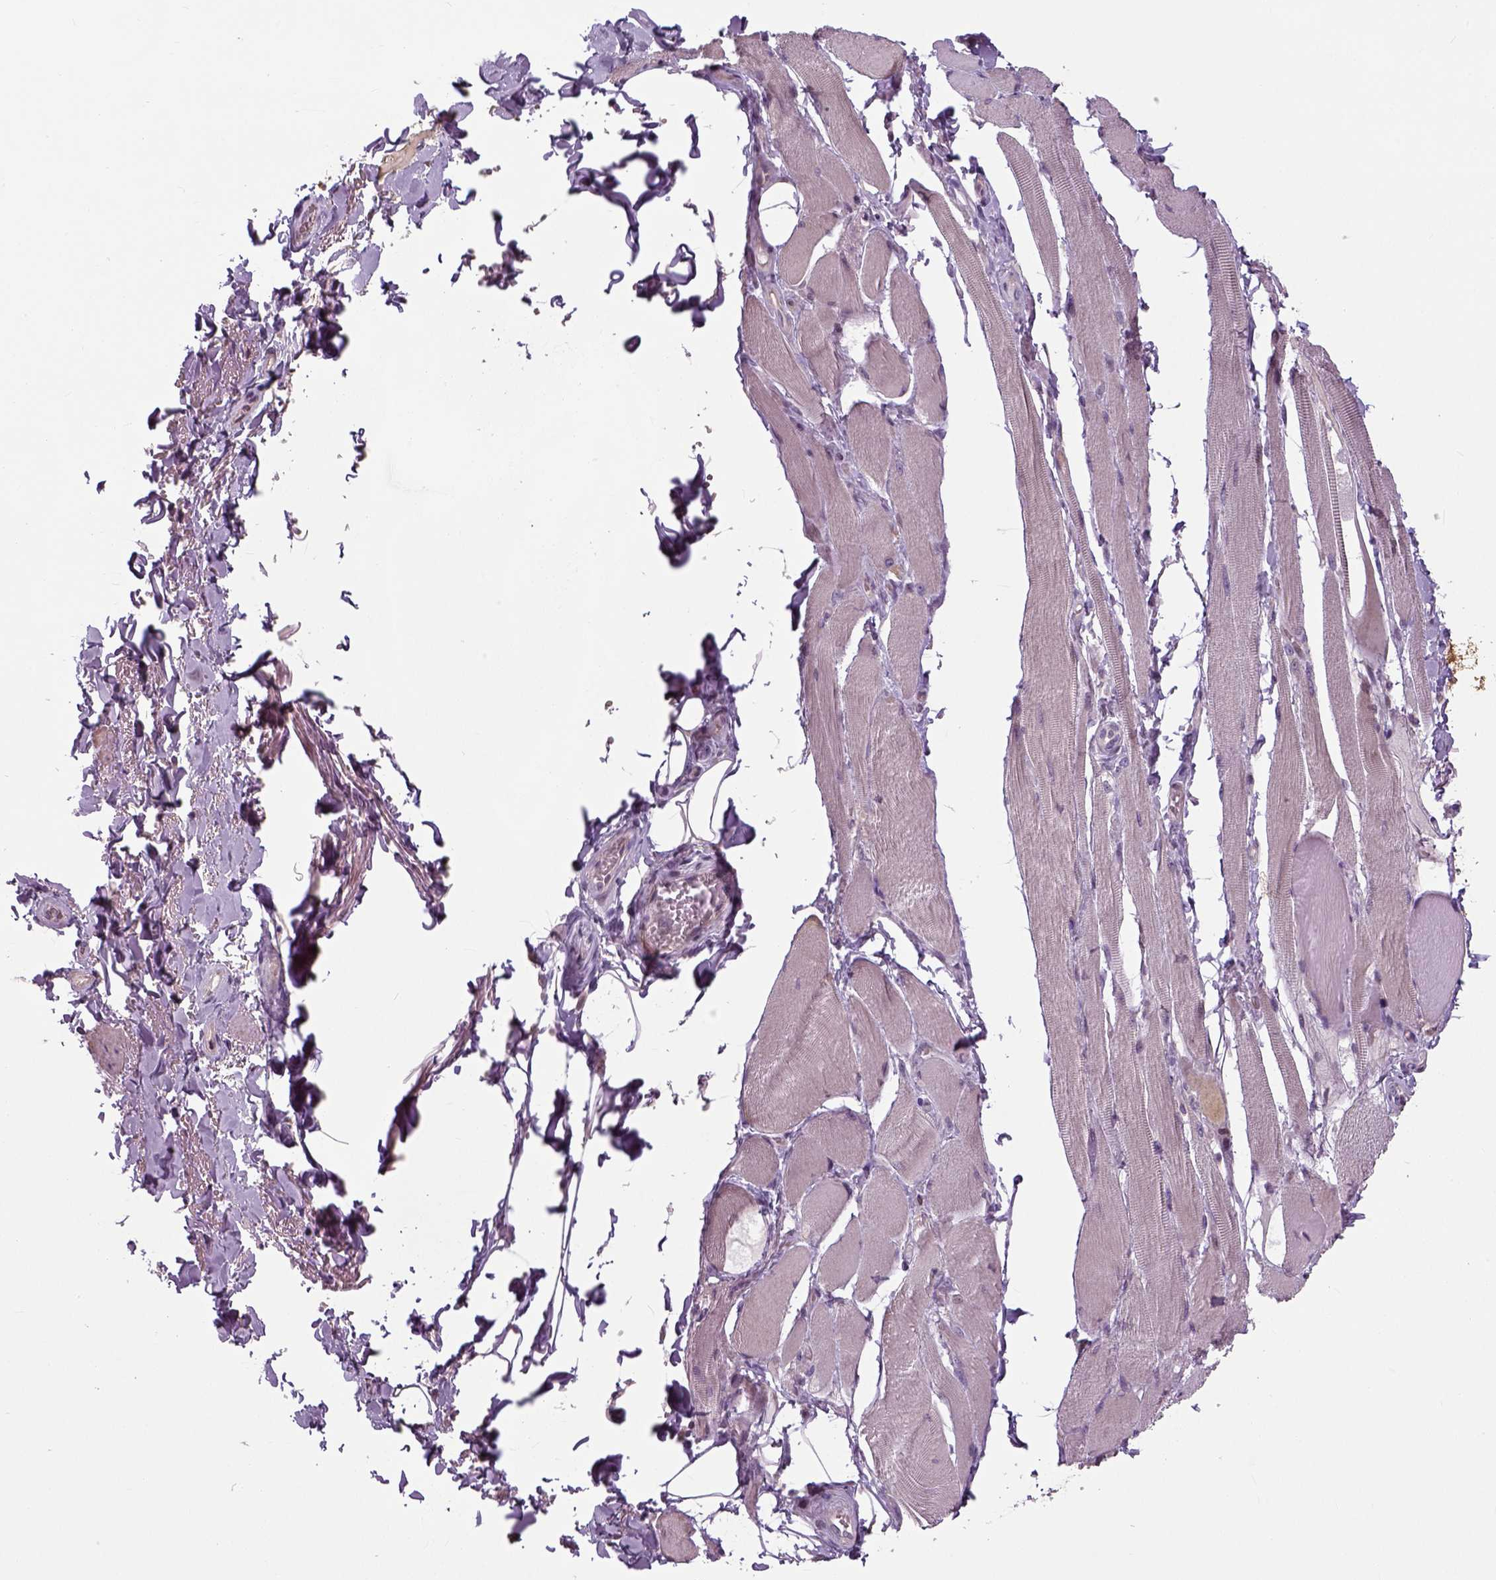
{"staining": {"intensity": "negative", "quantity": "none", "location": "none"}, "tissue": "skeletal muscle", "cell_type": "Myocytes", "image_type": "normal", "snomed": [{"axis": "morphology", "description": "Normal tissue, NOS"}, {"axis": "topography", "description": "Skeletal muscle"}, {"axis": "topography", "description": "Anal"}, {"axis": "topography", "description": "Peripheral nerve tissue"}], "caption": "A high-resolution photomicrograph shows immunohistochemistry staining of unremarkable skeletal muscle, which shows no significant positivity in myocytes.", "gene": "NECAB1", "patient": {"sex": "male", "age": 53}}